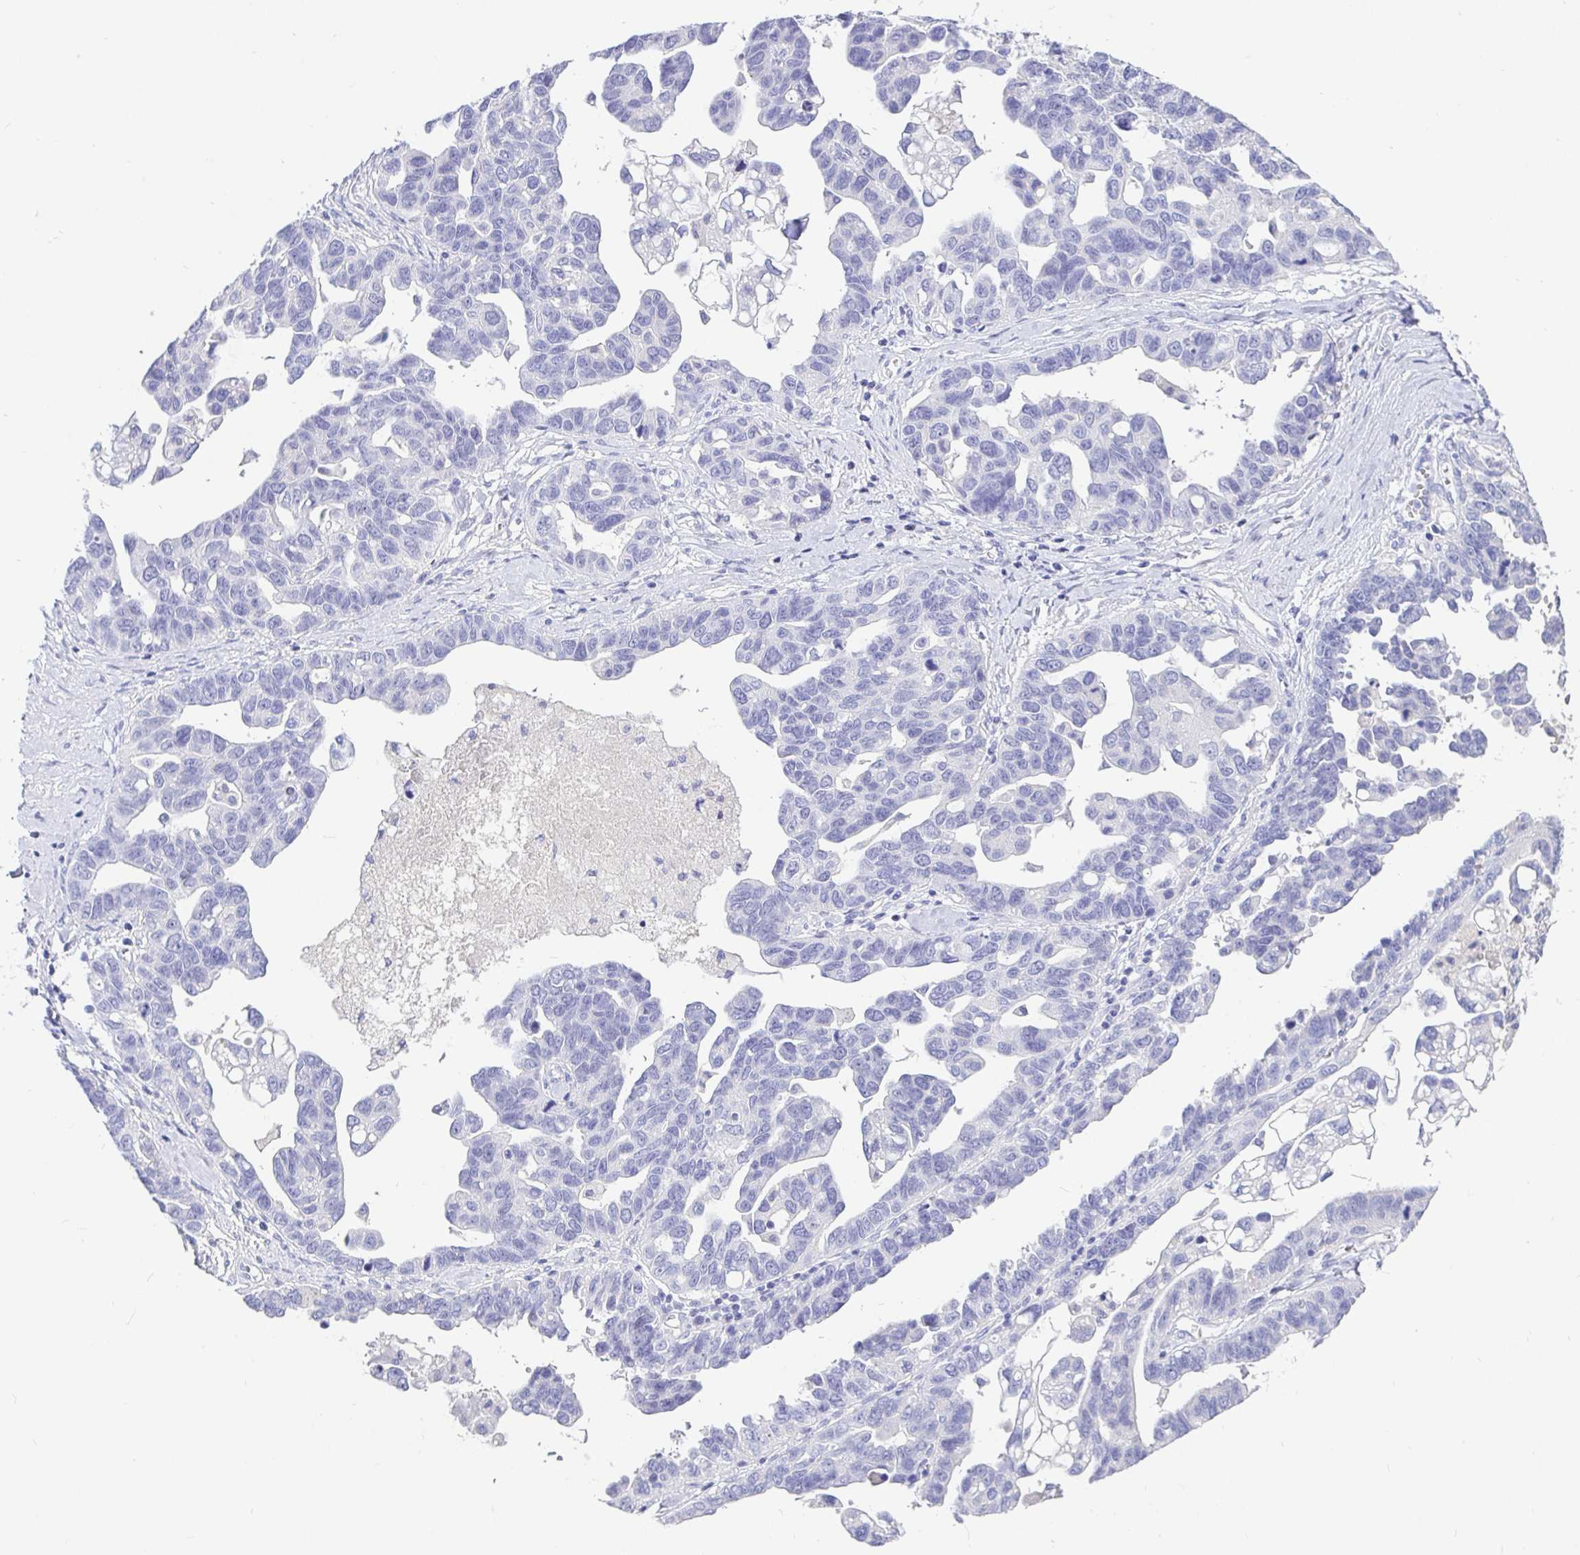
{"staining": {"intensity": "negative", "quantity": "none", "location": "none"}, "tissue": "ovarian cancer", "cell_type": "Tumor cells", "image_type": "cancer", "snomed": [{"axis": "morphology", "description": "Cystadenocarcinoma, serous, NOS"}, {"axis": "topography", "description": "Ovary"}], "caption": "The micrograph displays no staining of tumor cells in ovarian cancer (serous cystadenocarcinoma).", "gene": "TPTE", "patient": {"sex": "female", "age": 69}}